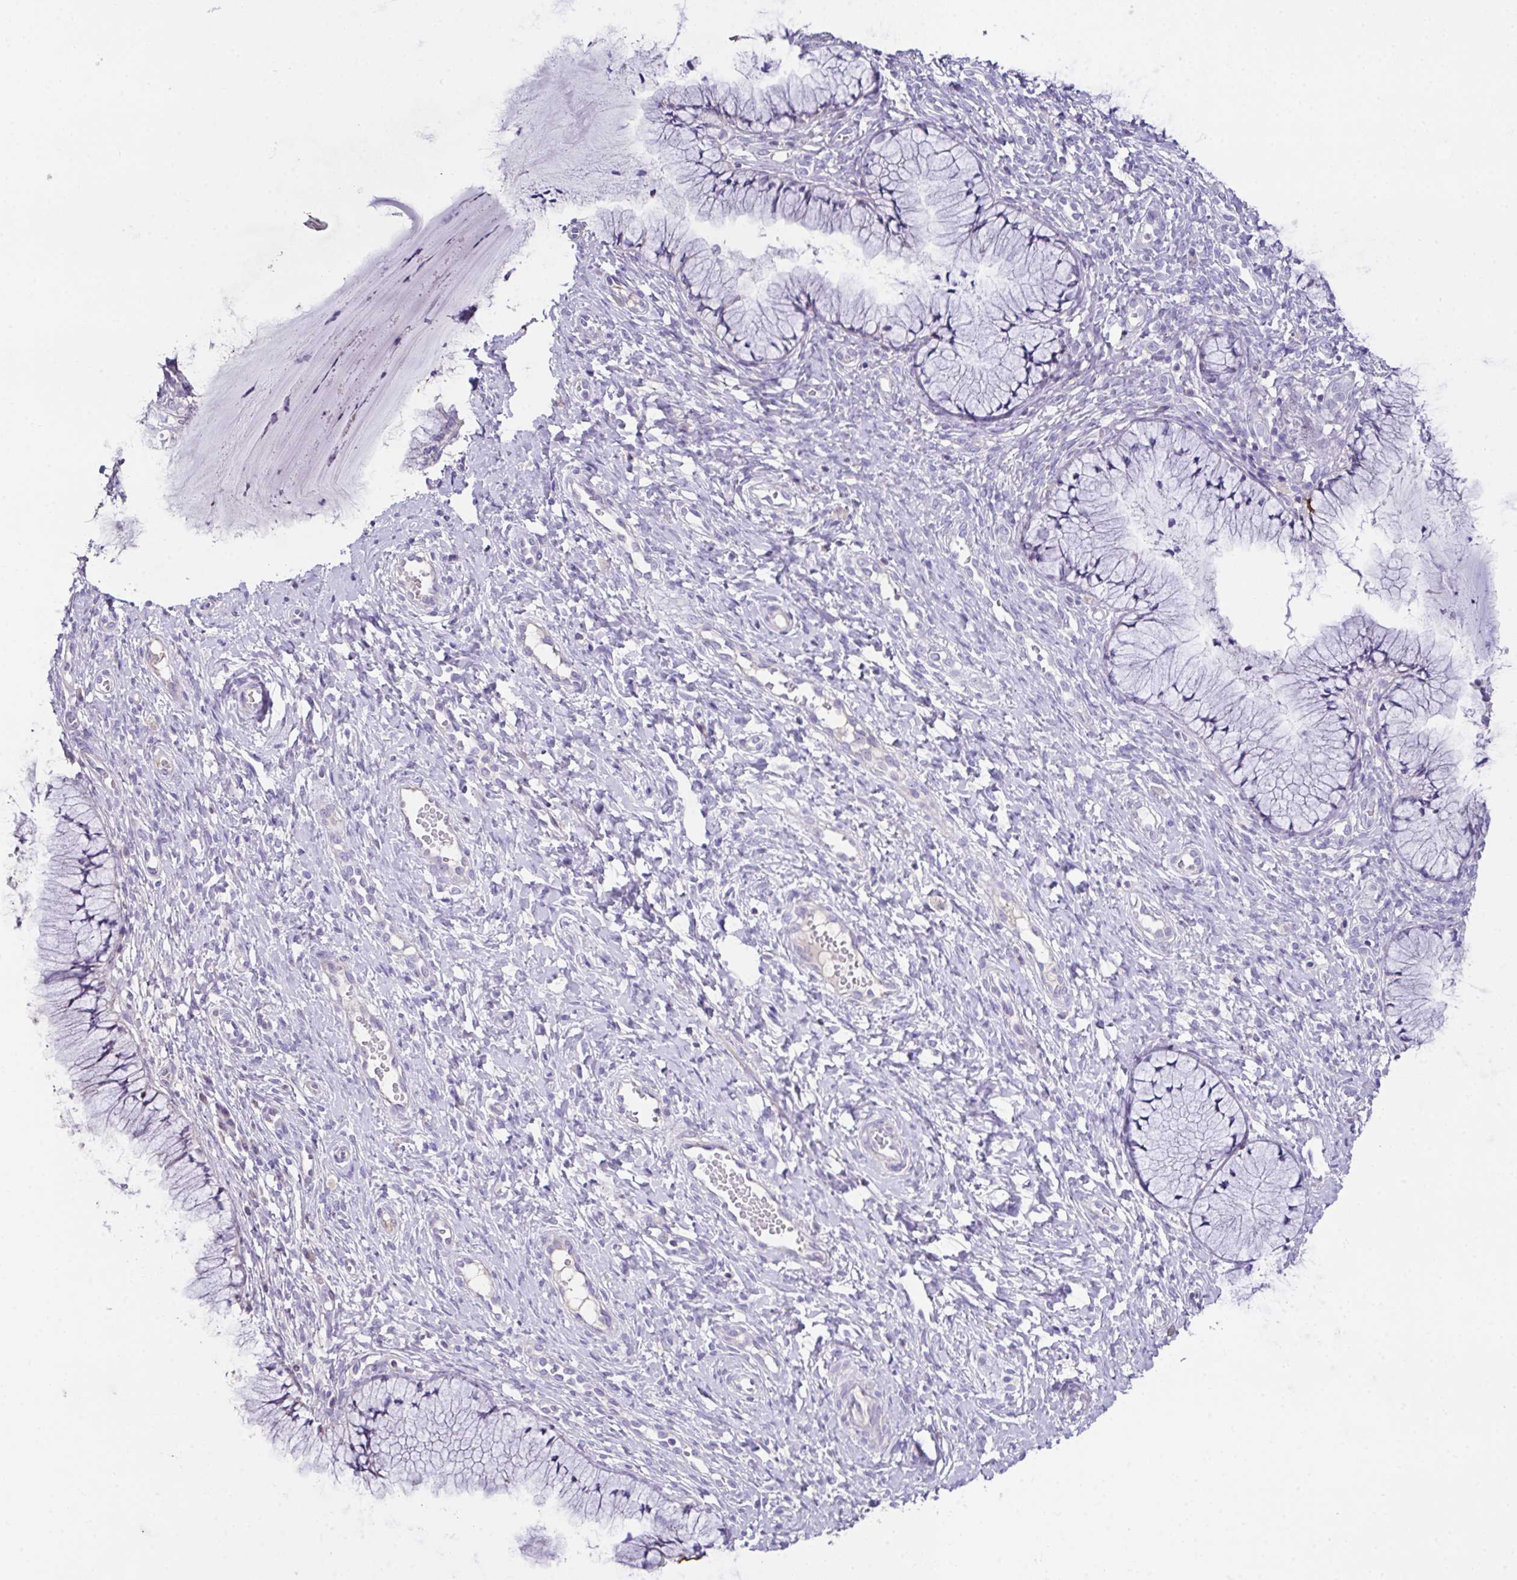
{"staining": {"intensity": "negative", "quantity": "none", "location": "none"}, "tissue": "cervix", "cell_type": "Glandular cells", "image_type": "normal", "snomed": [{"axis": "morphology", "description": "Normal tissue, NOS"}, {"axis": "topography", "description": "Cervix"}], "caption": "Immunohistochemistry (IHC) of unremarkable human cervix shows no expression in glandular cells.", "gene": "MARCO", "patient": {"sex": "female", "age": 36}}